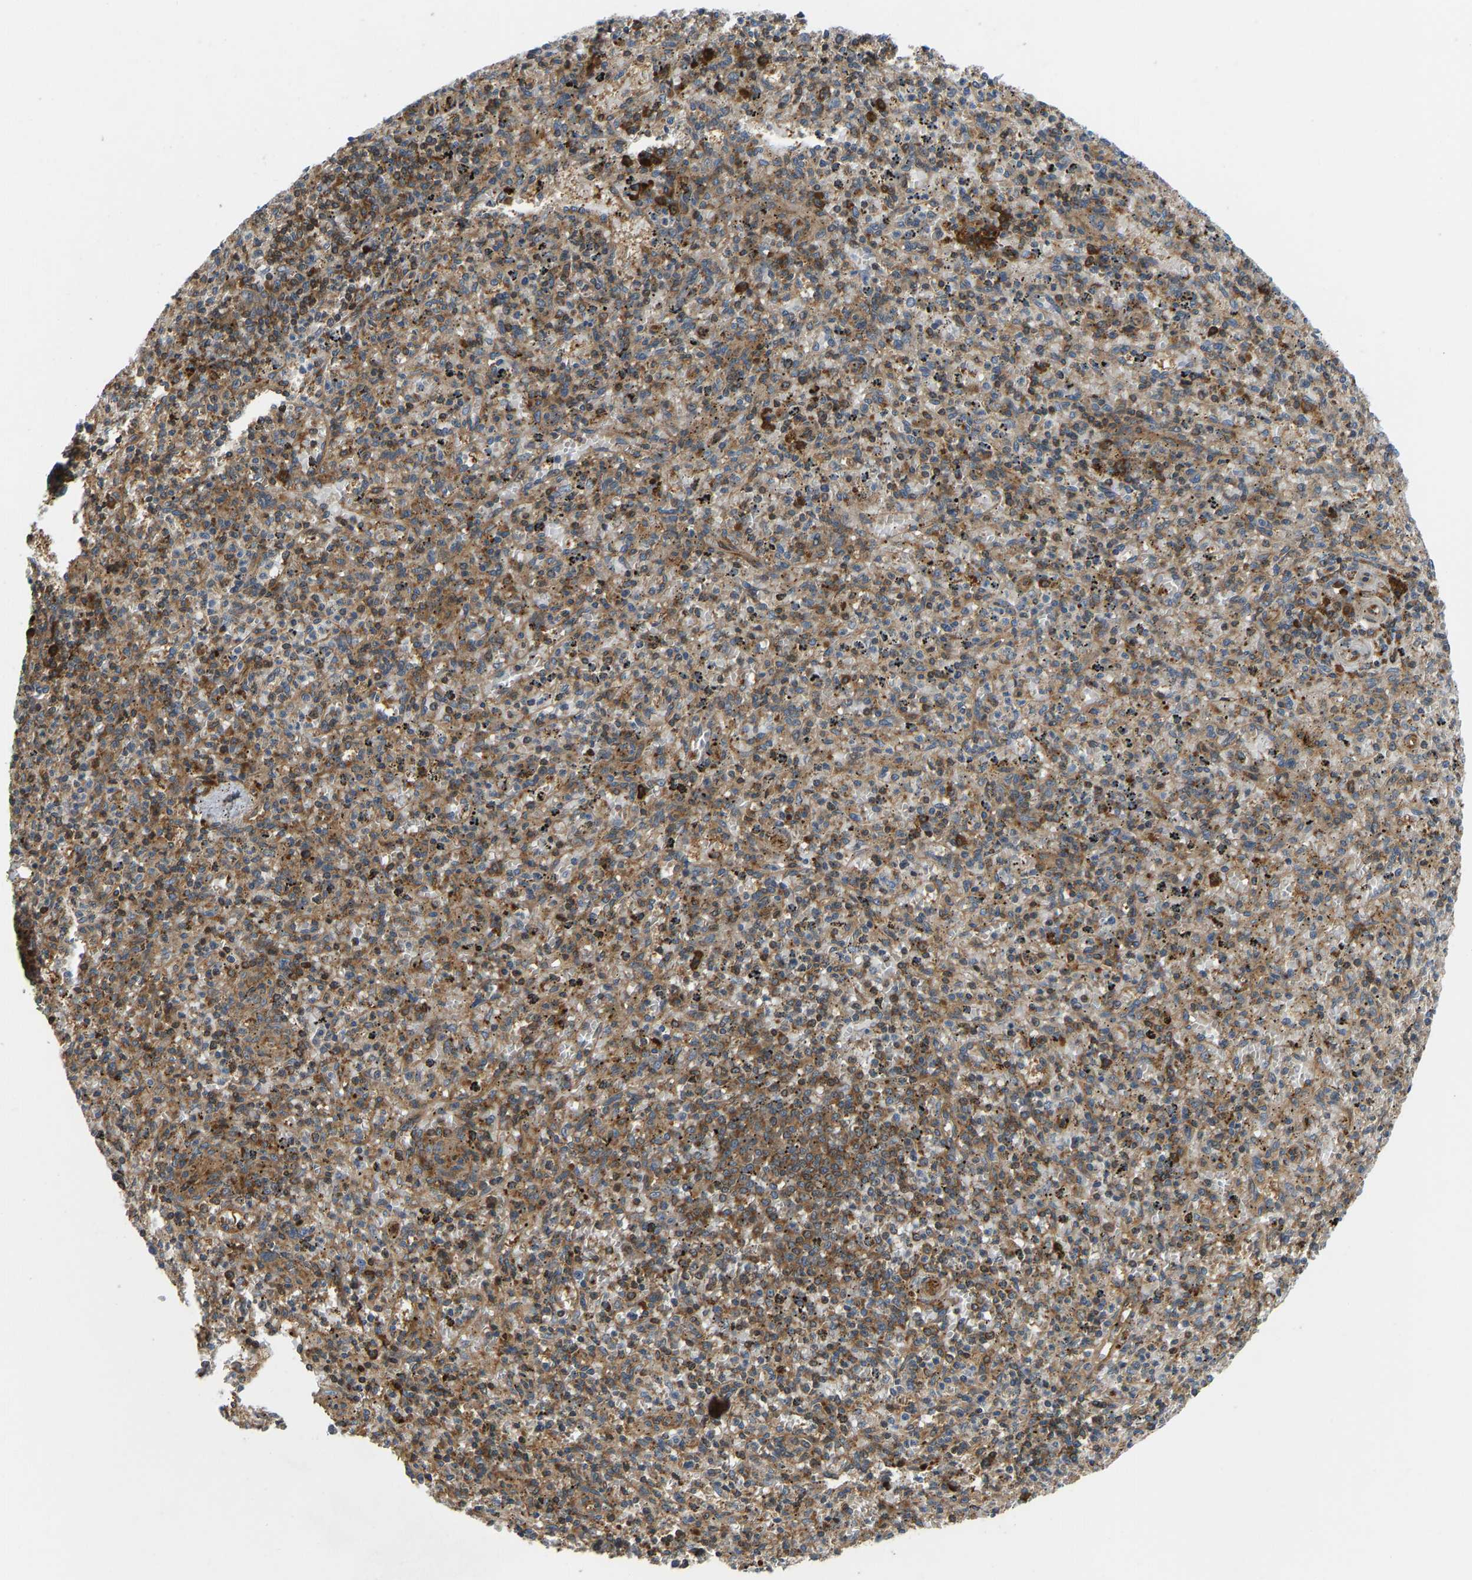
{"staining": {"intensity": "moderate", "quantity": "25%-75%", "location": "cytoplasmic/membranous"}, "tissue": "spleen", "cell_type": "Cells in red pulp", "image_type": "normal", "snomed": [{"axis": "morphology", "description": "Normal tissue, NOS"}, {"axis": "topography", "description": "Spleen"}], "caption": "IHC (DAB (3,3'-diaminobenzidine)) staining of benign spleen demonstrates moderate cytoplasmic/membranous protein staining in approximately 25%-75% of cells in red pulp.", "gene": "RASGRF2", "patient": {"sex": "male", "age": 72}}